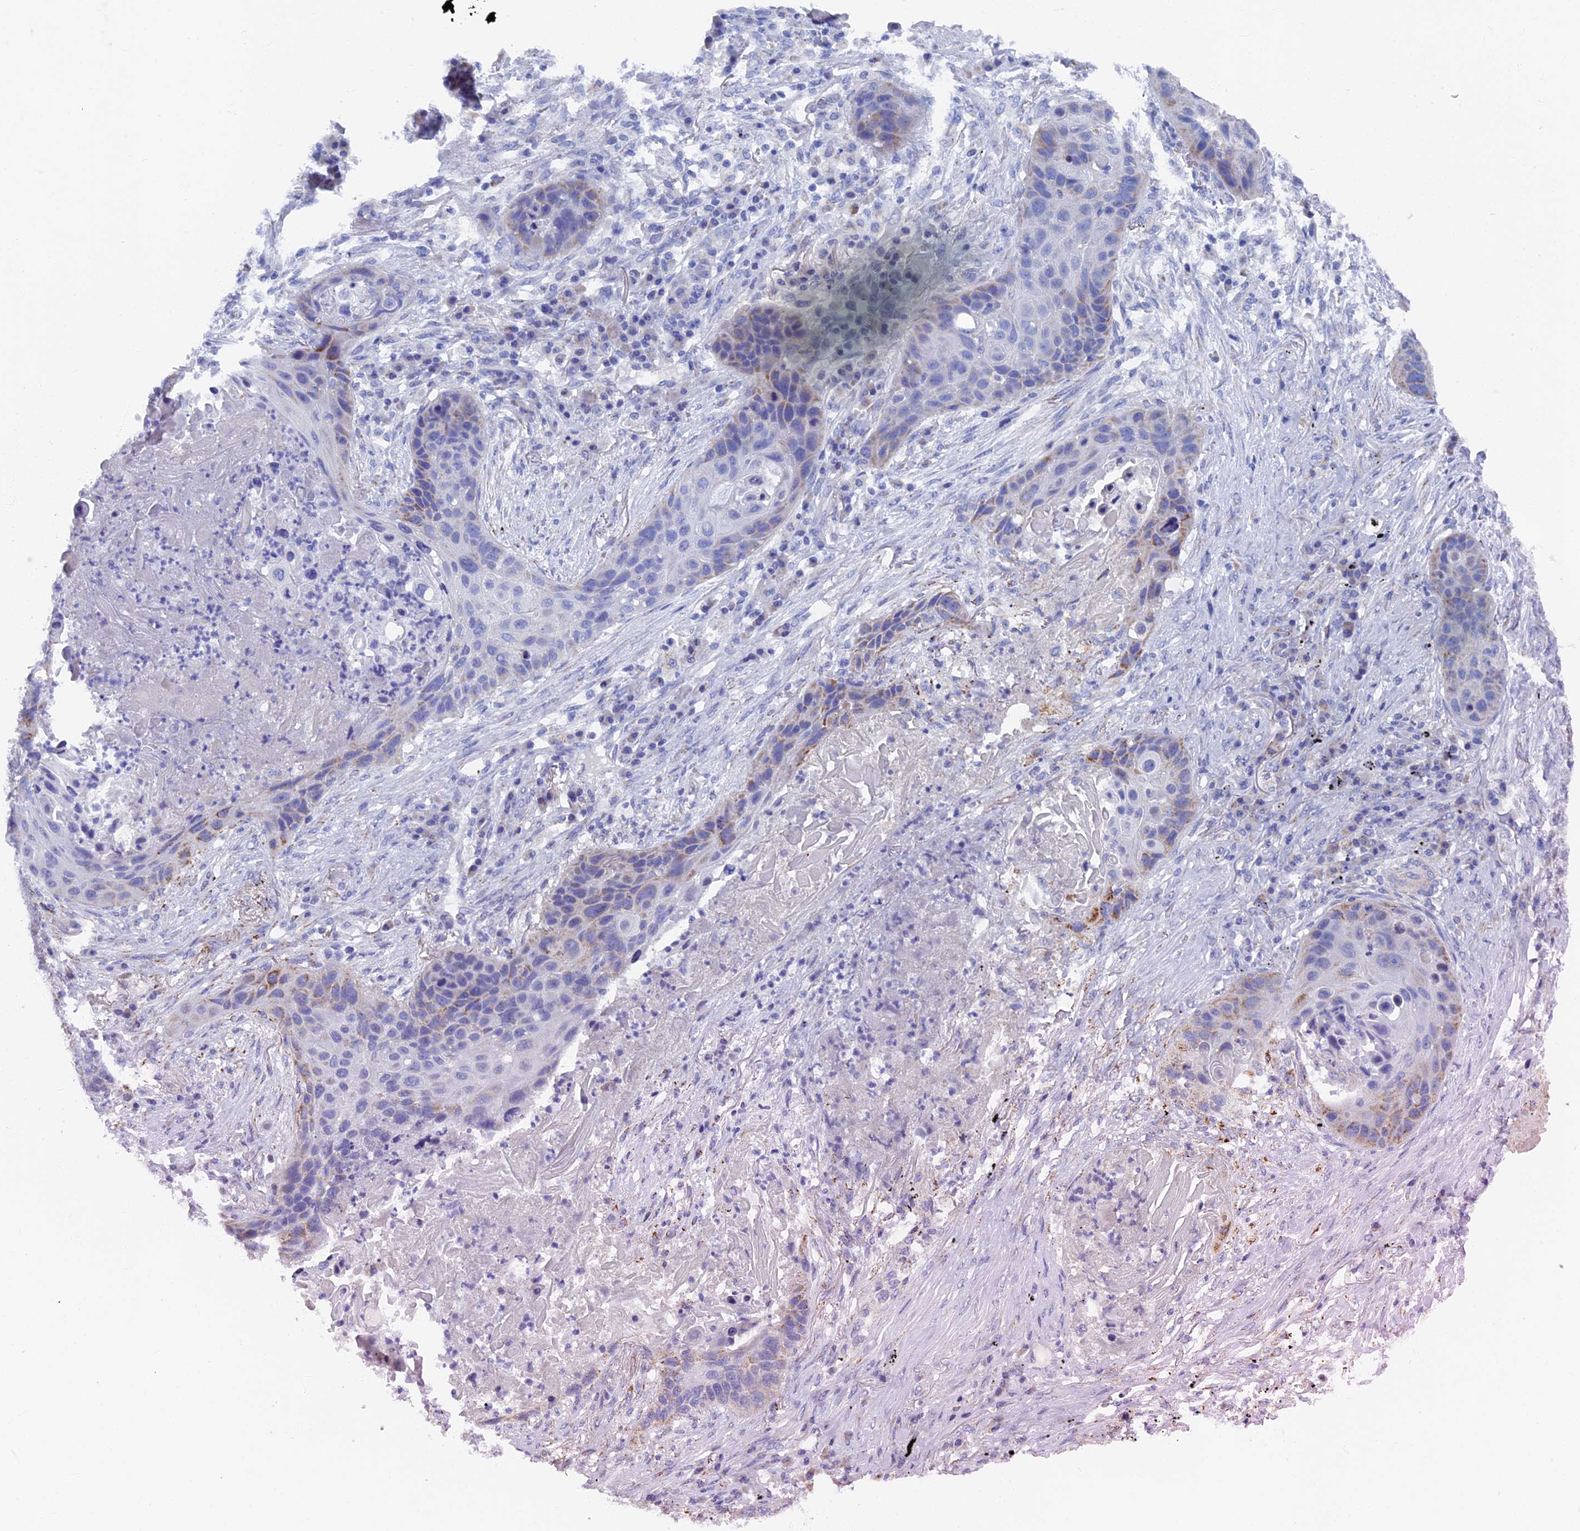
{"staining": {"intensity": "moderate", "quantity": "<25%", "location": "cytoplasmic/membranous"}, "tissue": "lung cancer", "cell_type": "Tumor cells", "image_type": "cancer", "snomed": [{"axis": "morphology", "description": "Squamous cell carcinoma, NOS"}, {"axis": "topography", "description": "Lung"}], "caption": "The micrograph reveals a brown stain indicating the presence of a protein in the cytoplasmic/membranous of tumor cells in lung cancer. The staining was performed using DAB (3,3'-diaminobenzidine), with brown indicating positive protein expression. Nuclei are stained blue with hematoxylin.", "gene": "OAT", "patient": {"sex": "female", "age": 63}}